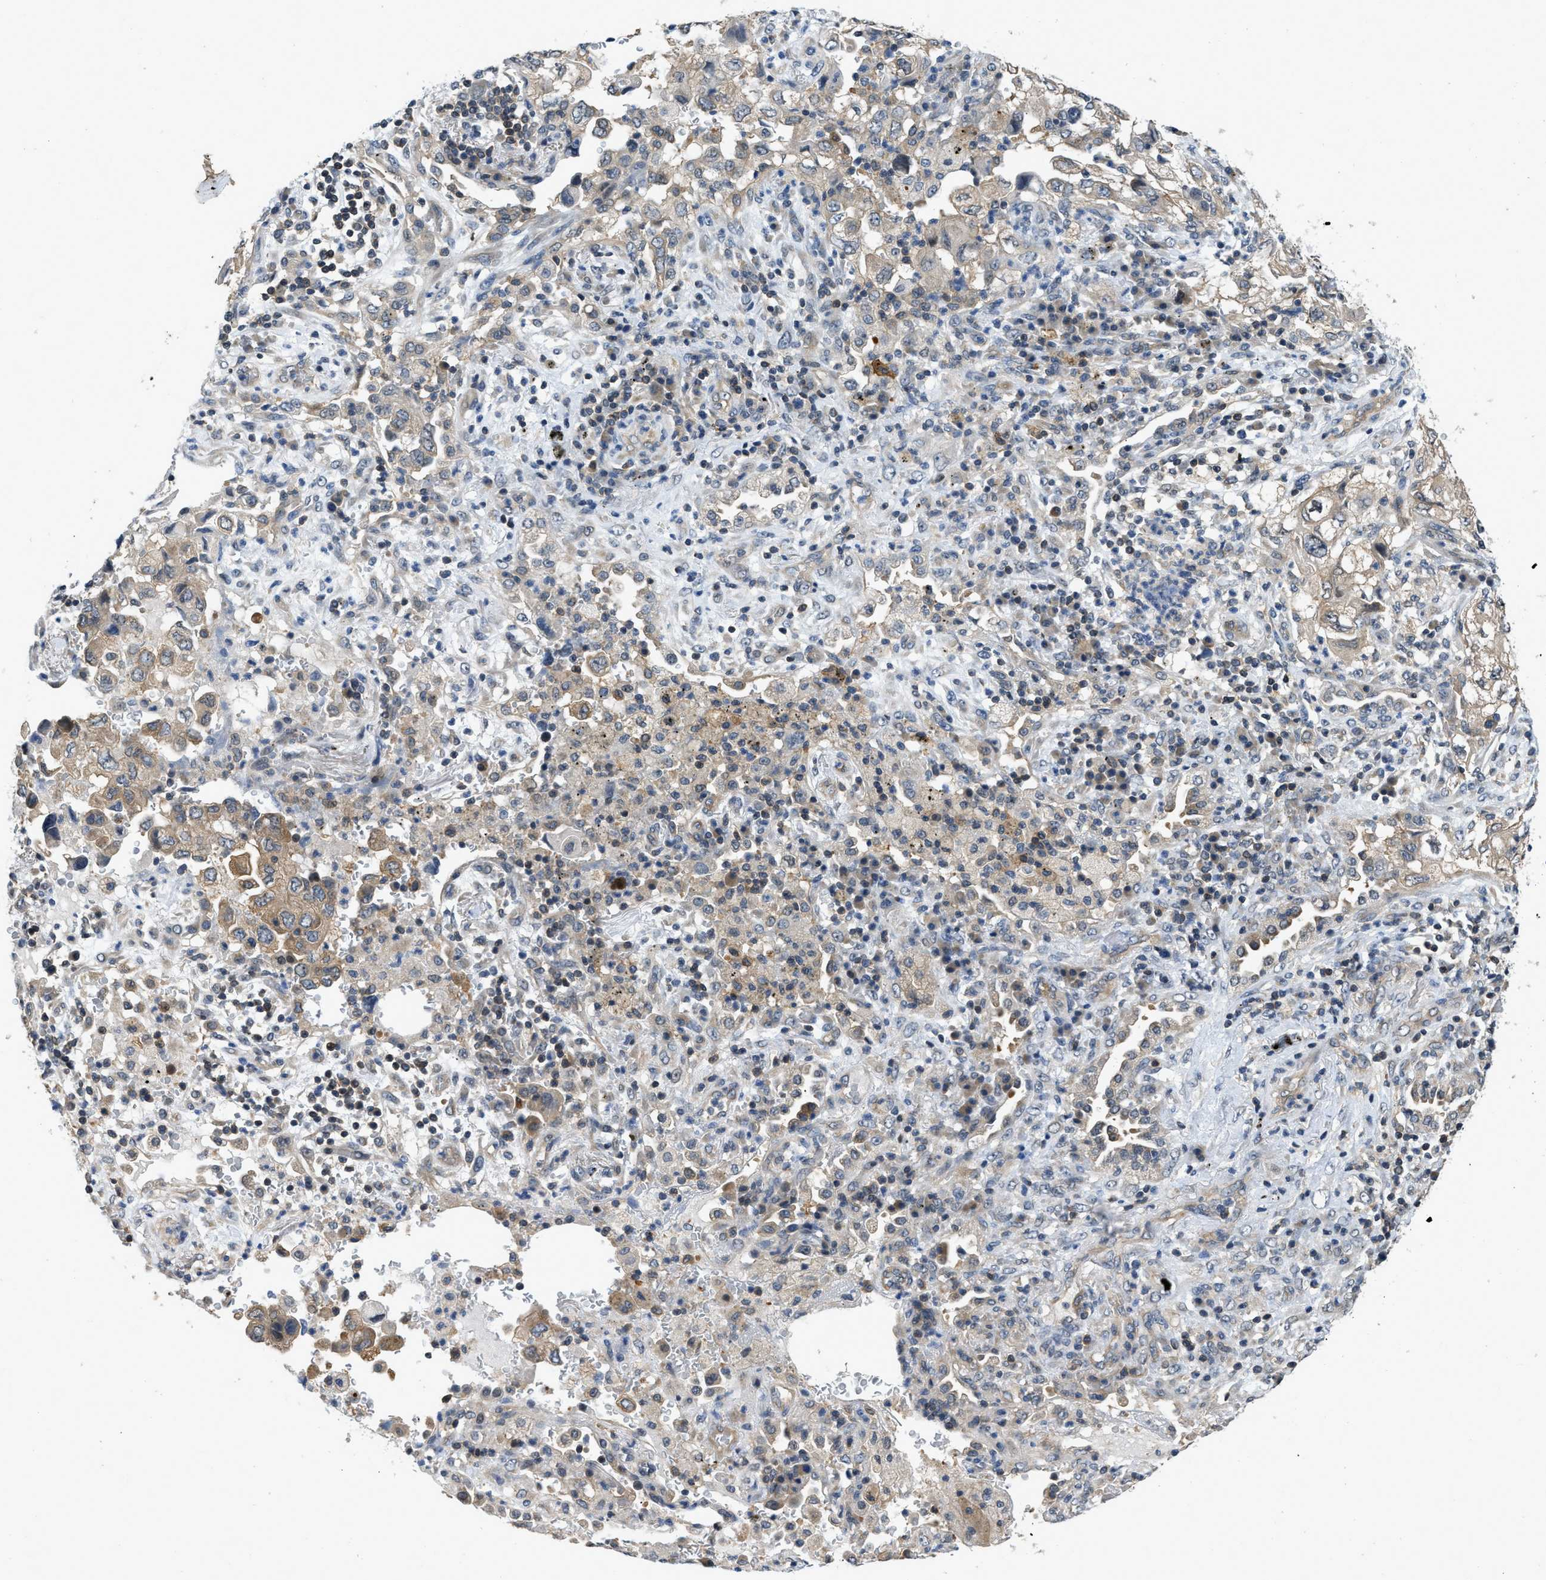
{"staining": {"intensity": "weak", "quantity": ">75%", "location": "cytoplasmic/membranous"}, "tissue": "lung cancer", "cell_type": "Tumor cells", "image_type": "cancer", "snomed": [{"axis": "morphology", "description": "Adenocarcinoma, NOS"}, {"axis": "topography", "description": "Lung"}], "caption": "Immunohistochemistry (IHC) of human lung cancer exhibits low levels of weak cytoplasmic/membranous expression in about >75% of tumor cells.", "gene": "TES", "patient": {"sex": "male", "age": 64}}